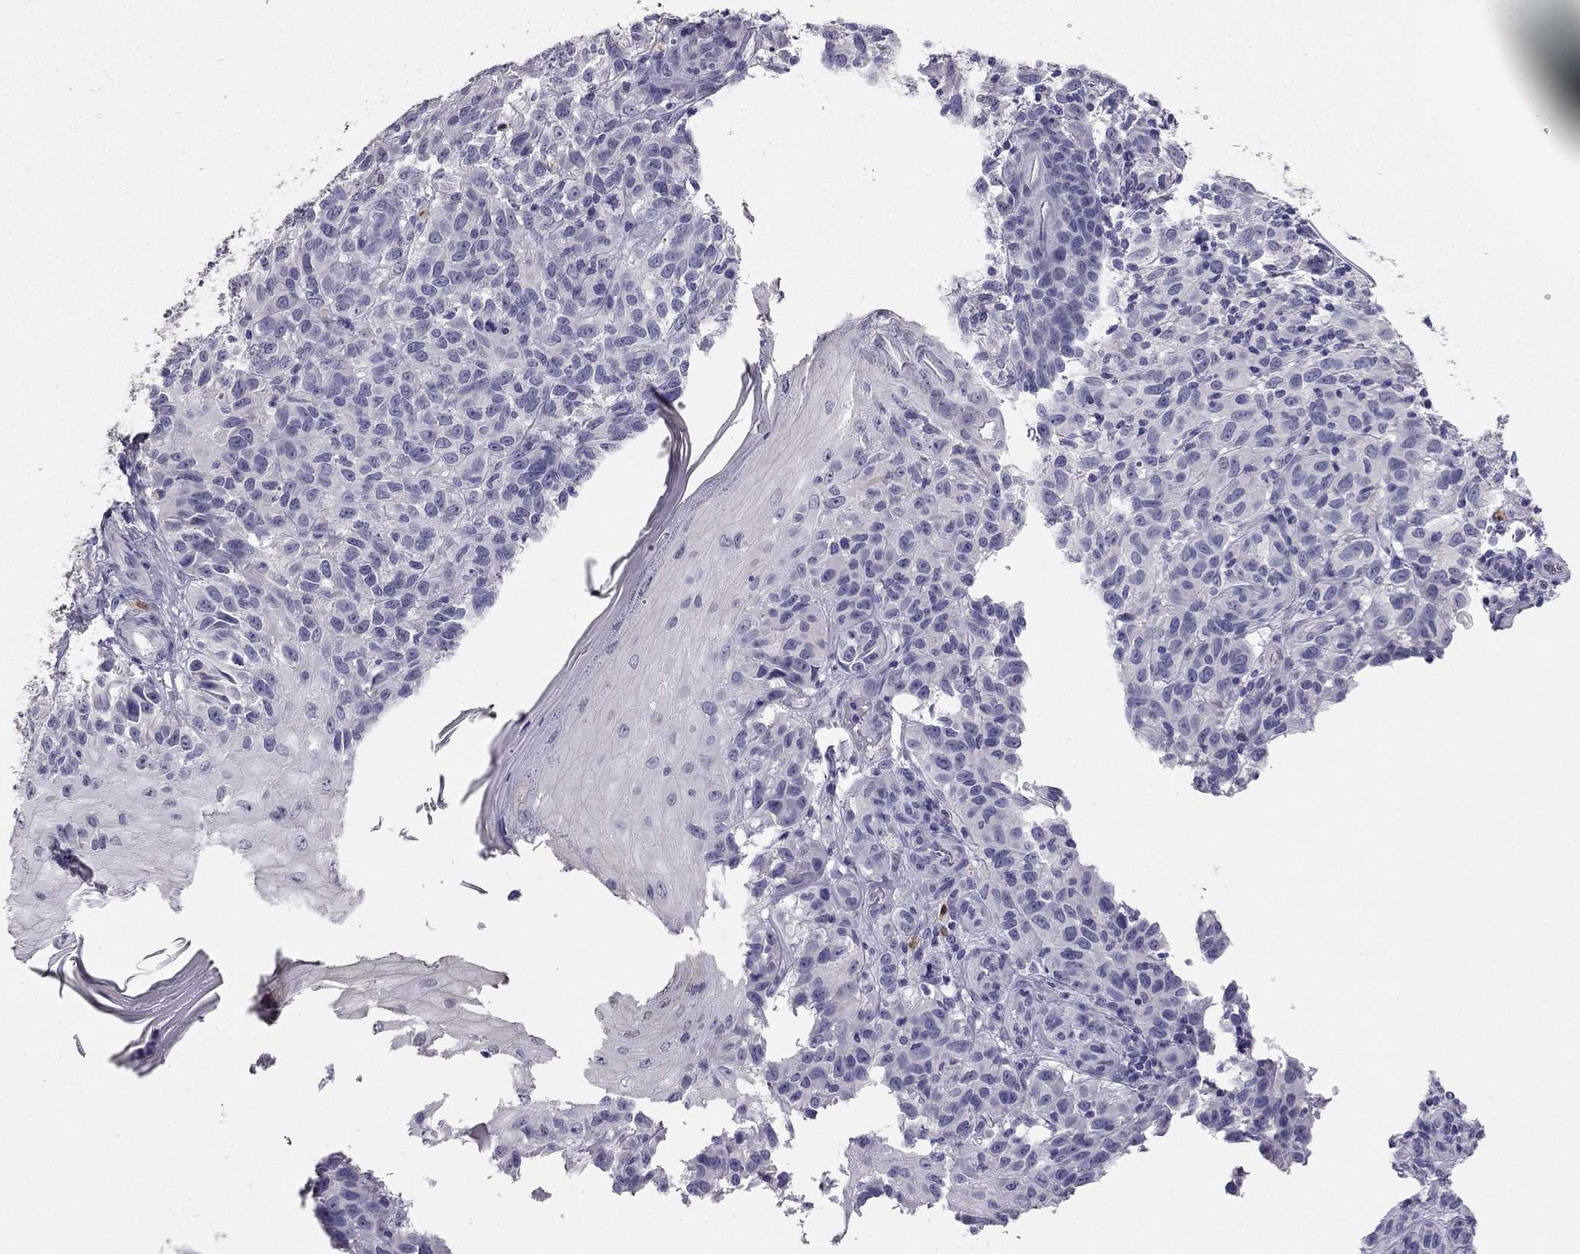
{"staining": {"intensity": "negative", "quantity": "none", "location": "none"}, "tissue": "melanoma", "cell_type": "Tumor cells", "image_type": "cancer", "snomed": [{"axis": "morphology", "description": "Malignant melanoma, NOS"}, {"axis": "topography", "description": "Skin"}], "caption": "Tumor cells are negative for protein expression in human malignant melanoma. (DAB (3,3'-diaminobenzidine) immunohistochemistry visualized using brightfield microscopy, high magnification).", "gene": "CALB2", "patient": {"sex": "female", "age": 53}}